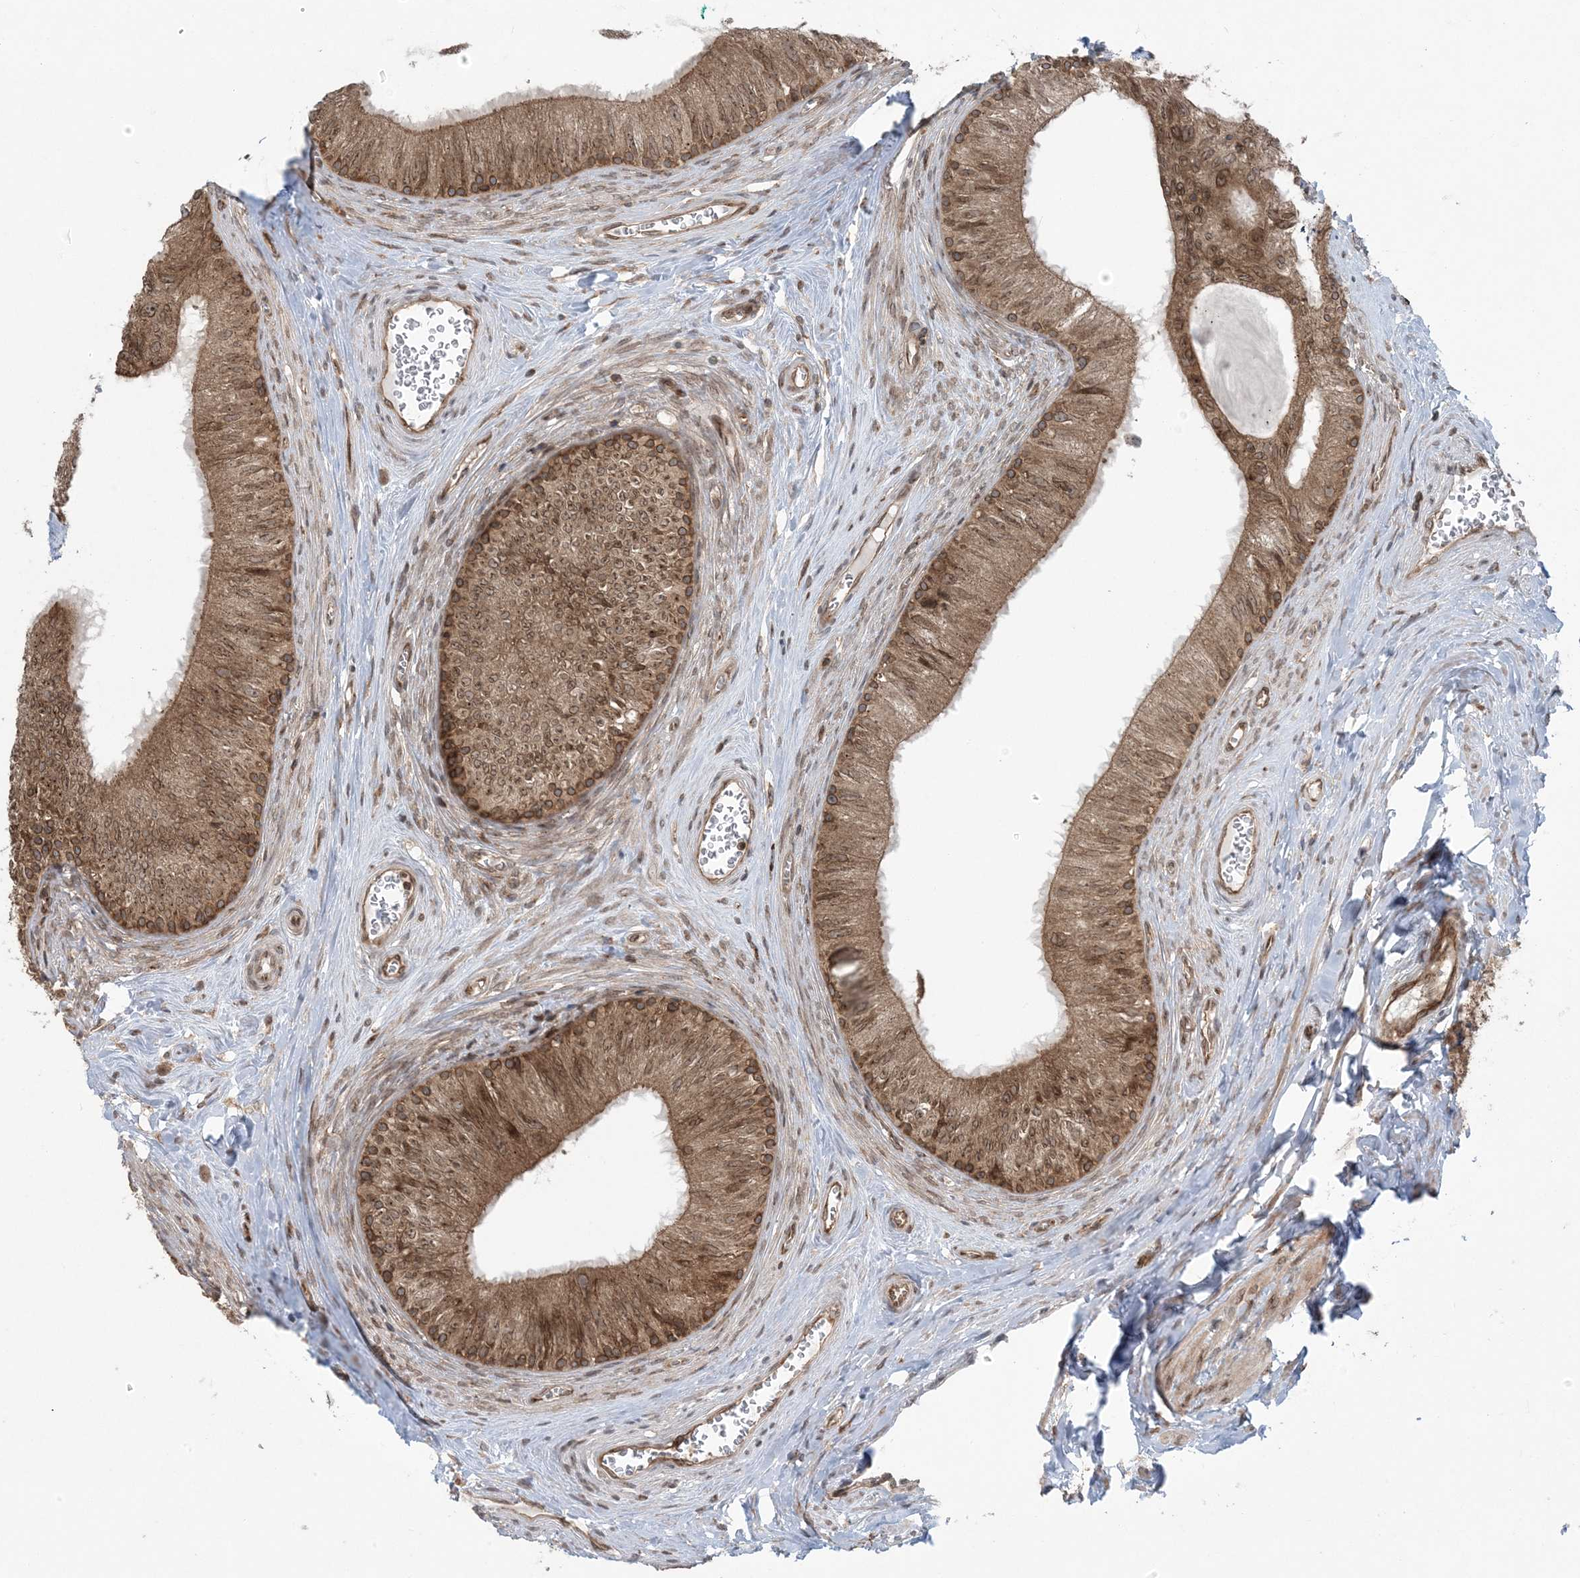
{"staining": {"intensity": "moderate", "quantity": ">75%", "location": "cytoplasmic/membranous,nuclear"}, "tissue": "epididymis", "cell_type": "Glandular cells", "image_type": "normal", "snomed": [{"axis": "morphology", "description": "Normal tissue, NOS"}, {"axis": "topography", "description": "Epididymis"}], "caption": "Protein staining exhibits moderate cytoplasmic/membranous,nuclear staining in approximately >75% of glandular cells in benign epididymis. (DAB (3,3'-diaminobenzidine) = brown stain, brightfield microscopy at high magnification).", "gene": "DDX19B", "patient": {"sex": "male", "age": 46}}